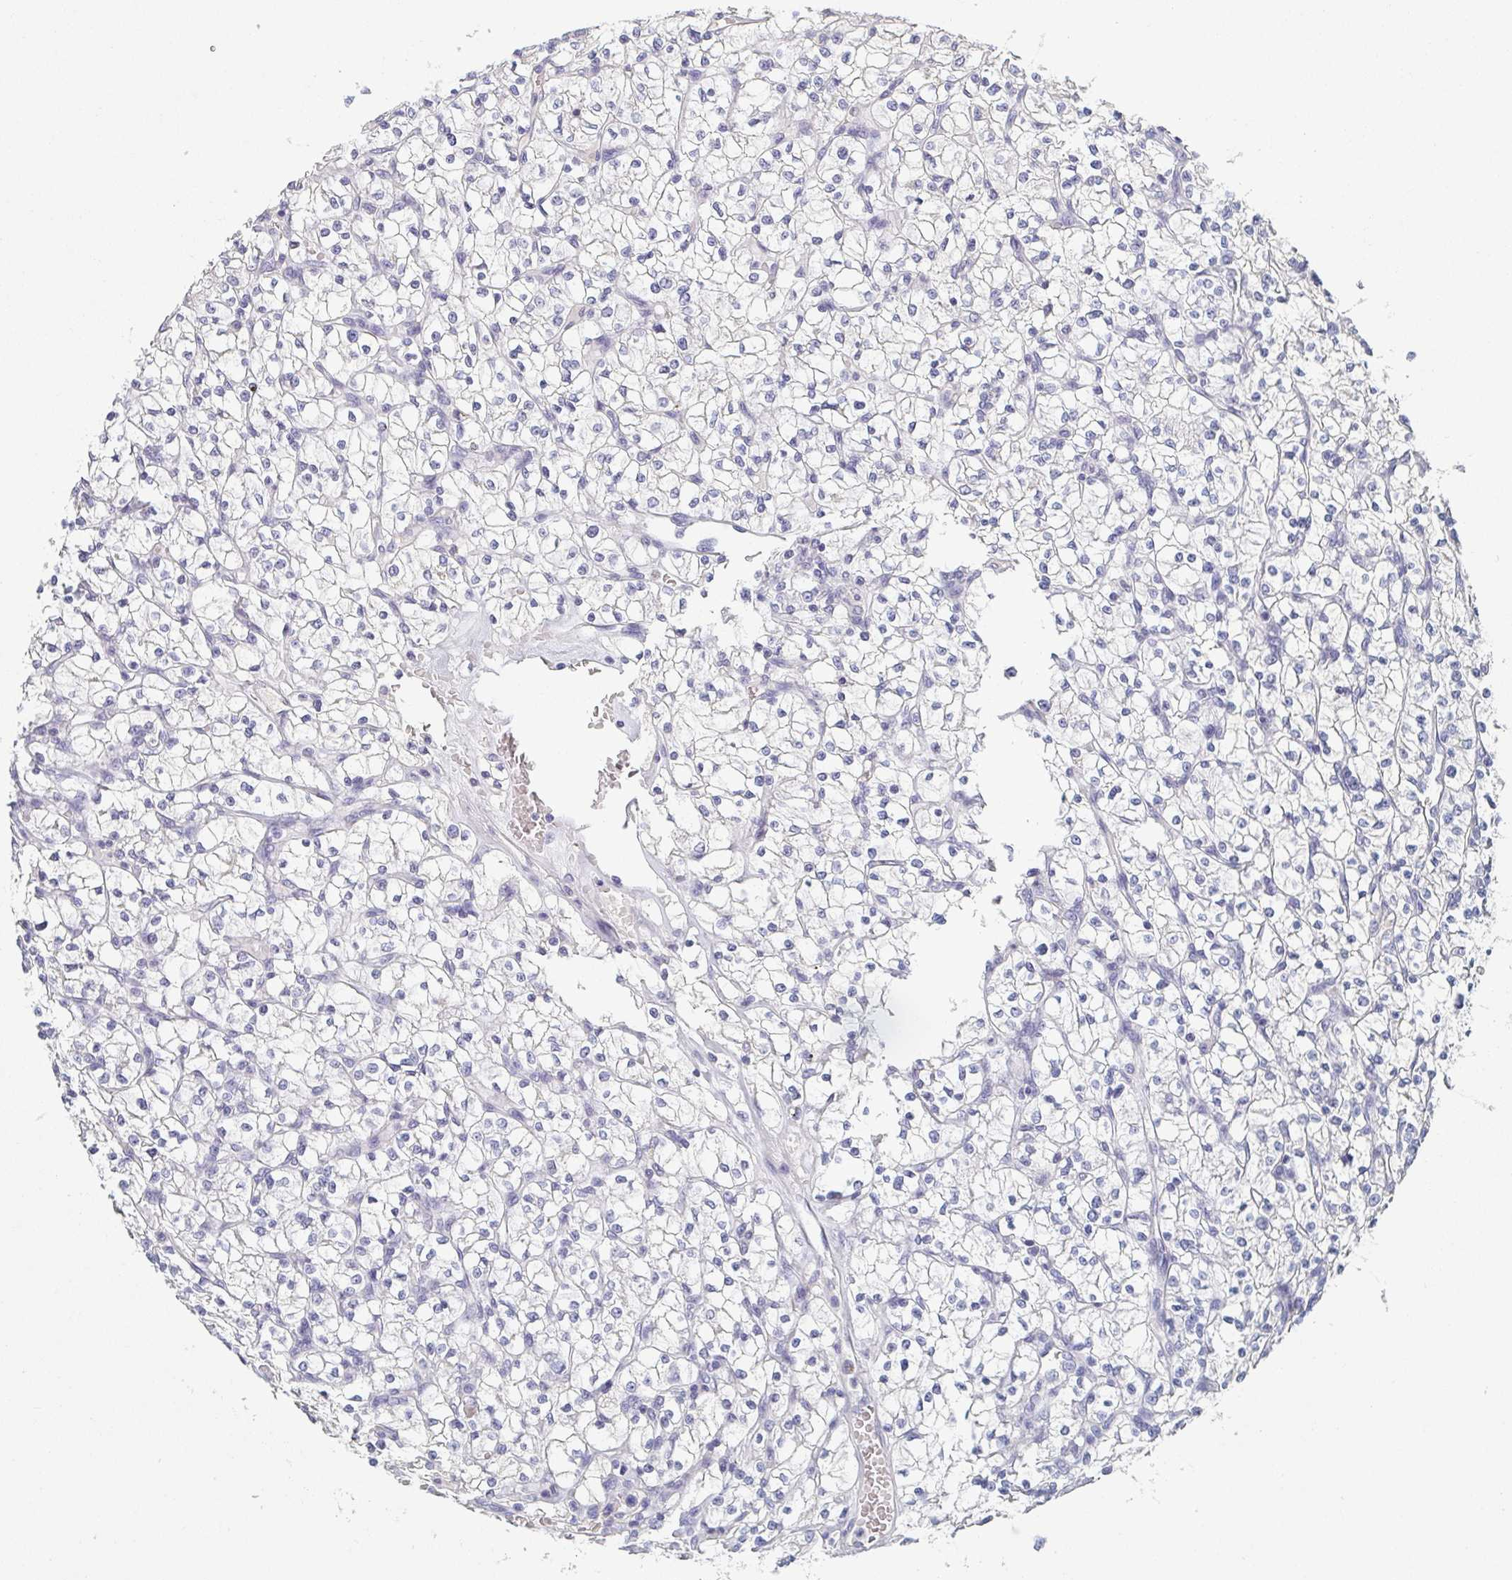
{"staining": {"intensity": "negative", "quantity": "none", "location": "none"}, "tissue": "renal cancer", "cell_type": "Tumor cells", "image_type": "cancer", "snomed": [{"axis": "morphology", "description": "Adenocarcinoma, NOS"}, {"axis": "topography", "description": "Kidney"}], "caption": "Immunohistochemical staining of renal cancer (adenocarcinoma) displays no significant expression in tumor cells.", "gene": "ITLN1", "patient": {"sex": "female", "age": 64}}